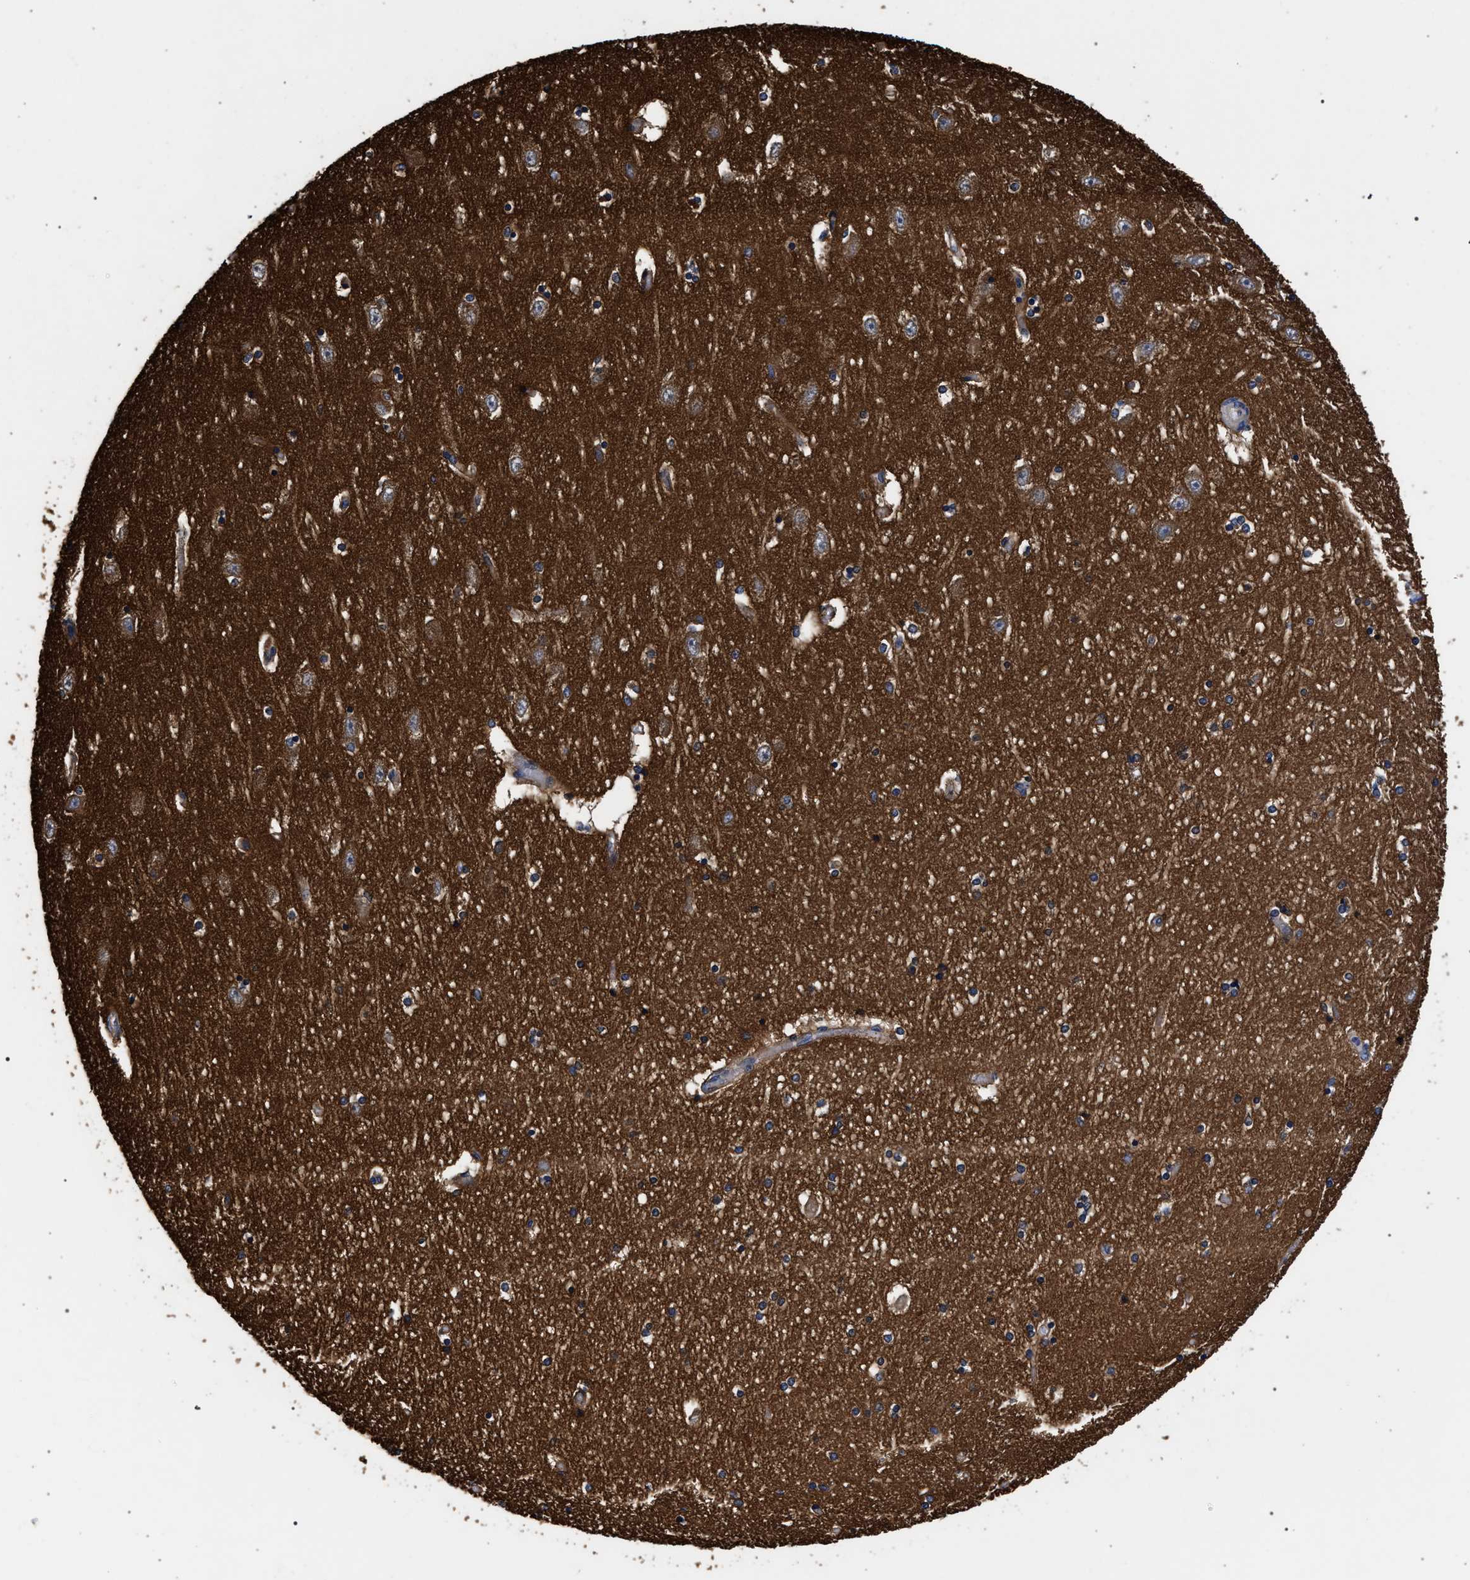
{"staining": {"intensity": "moderate", "quantity": ">75%", "location": "cytoplasmic/membranous"}, "tissue": "hippocampus", "cell_type": "Glial cells", "image_type": "normal", "snomed": [{"axis": "morphology", "description": "Normal tissue, NOS"}, {"axis": "topography", "description": "Hippocampus"}], "caption": "Benign hippocampus reveals moderate cytoplasmic/membranous positivity in approximately >75% of glial cells, visualized by immunohistochemistry. (Brightfield microscopy of DAB IHC at high magnification).", "gene": "CFAP95", "patient": {"sex": "female", "age": 54}}